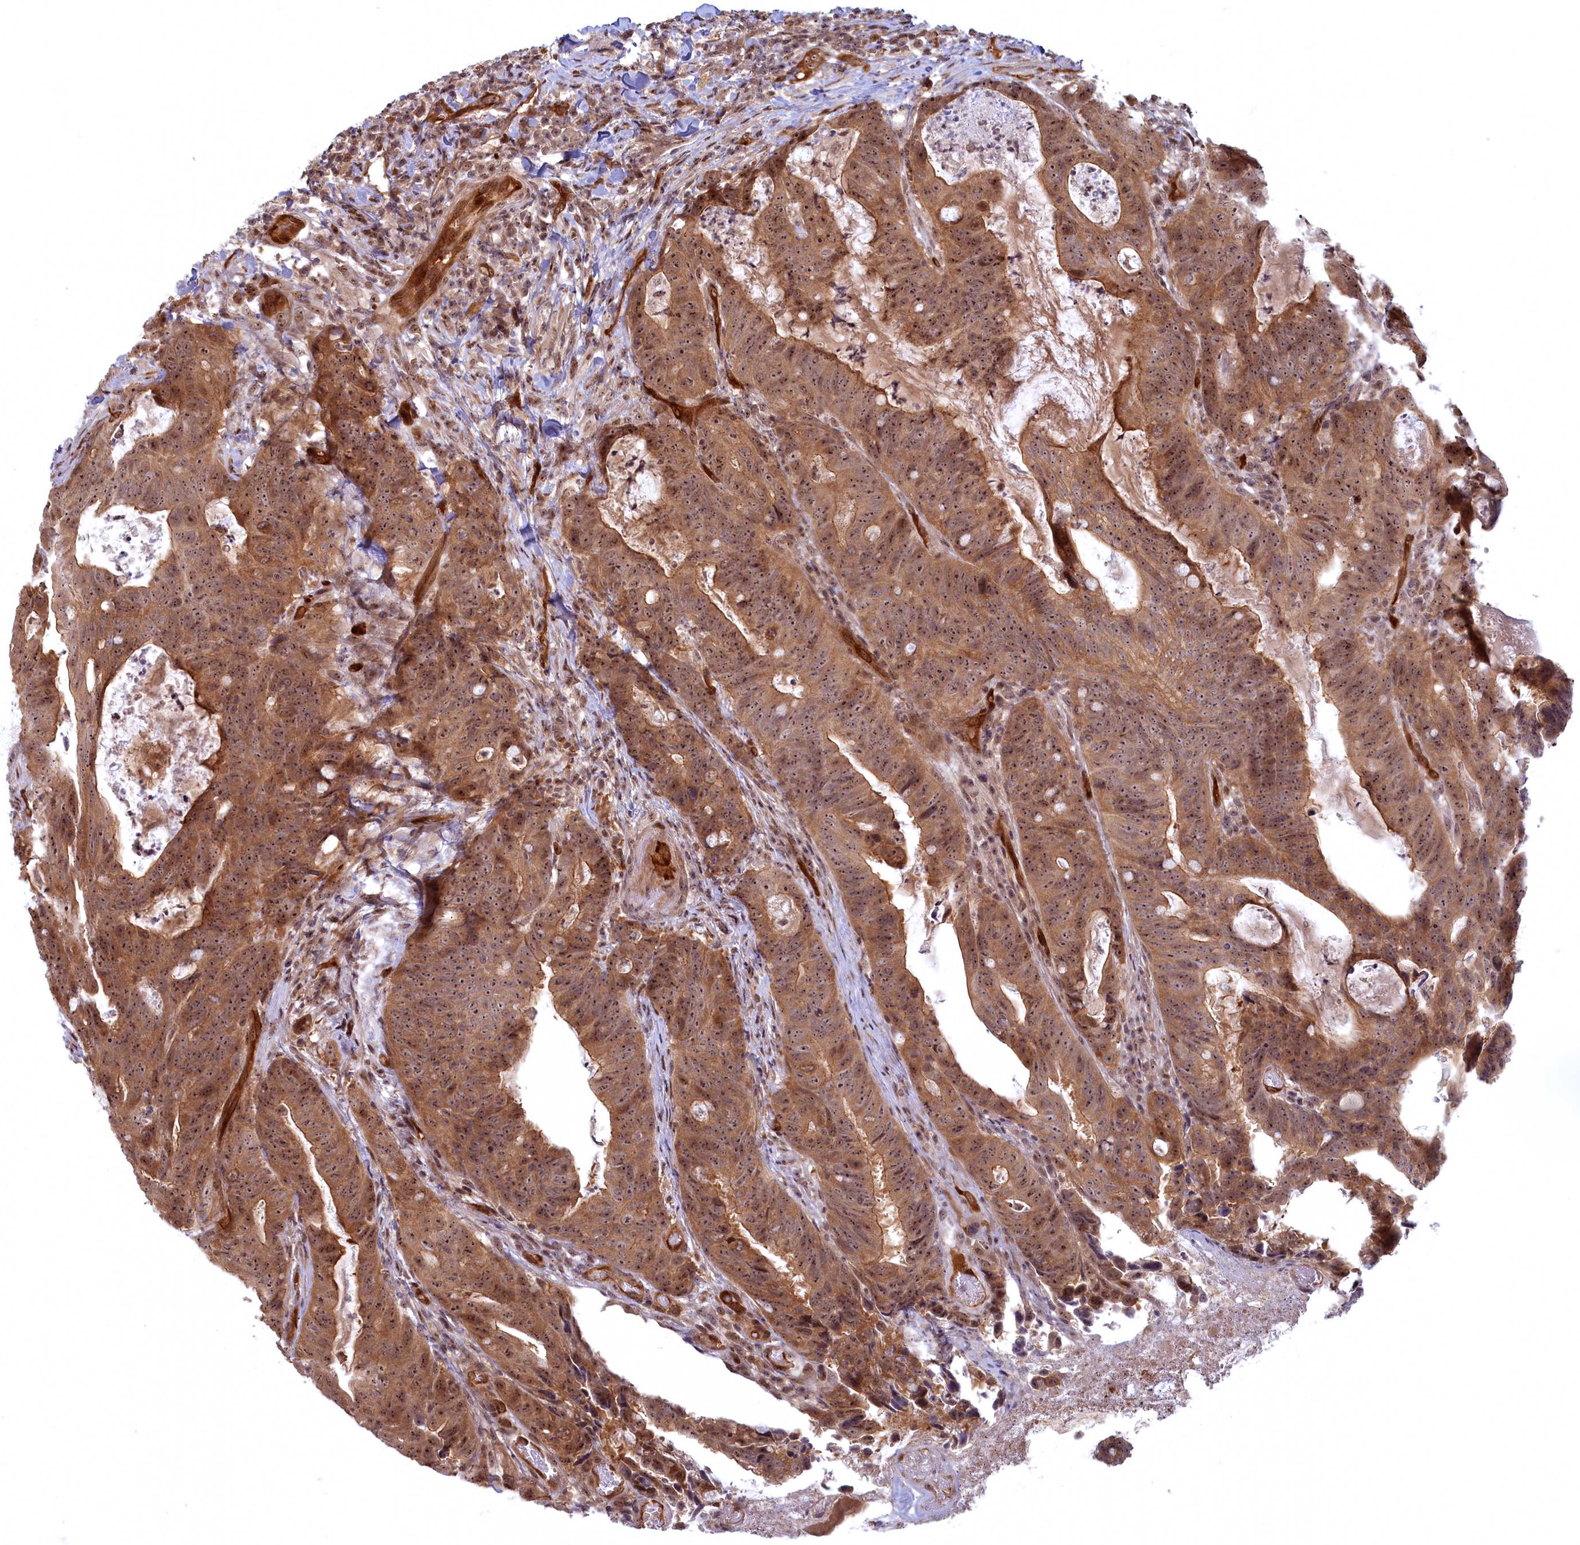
{"staining": {"intensity": "moderate", "quantity": ">75%", "location": "cytoplasmic/membranous,nuclear"}, "tissue": "colorectal cancer", "cell_type": "Tumor cells", "image_type": "cancer", "snomed": [{"axis": "morphology", "description": "Adenocarcinoma, NOS"}, {"axis": "topography", "description": "Colon"}], "caption": "Colorectal cancer (adenocarcinoma) stained with immunohistochemistry (IHC) exhibits moderate cytoplasmic/membranous and nuclear positivity in about >75% of tumor cells.", "gene": "SNRK", "patient": {"sex": "female", "age": 82}}